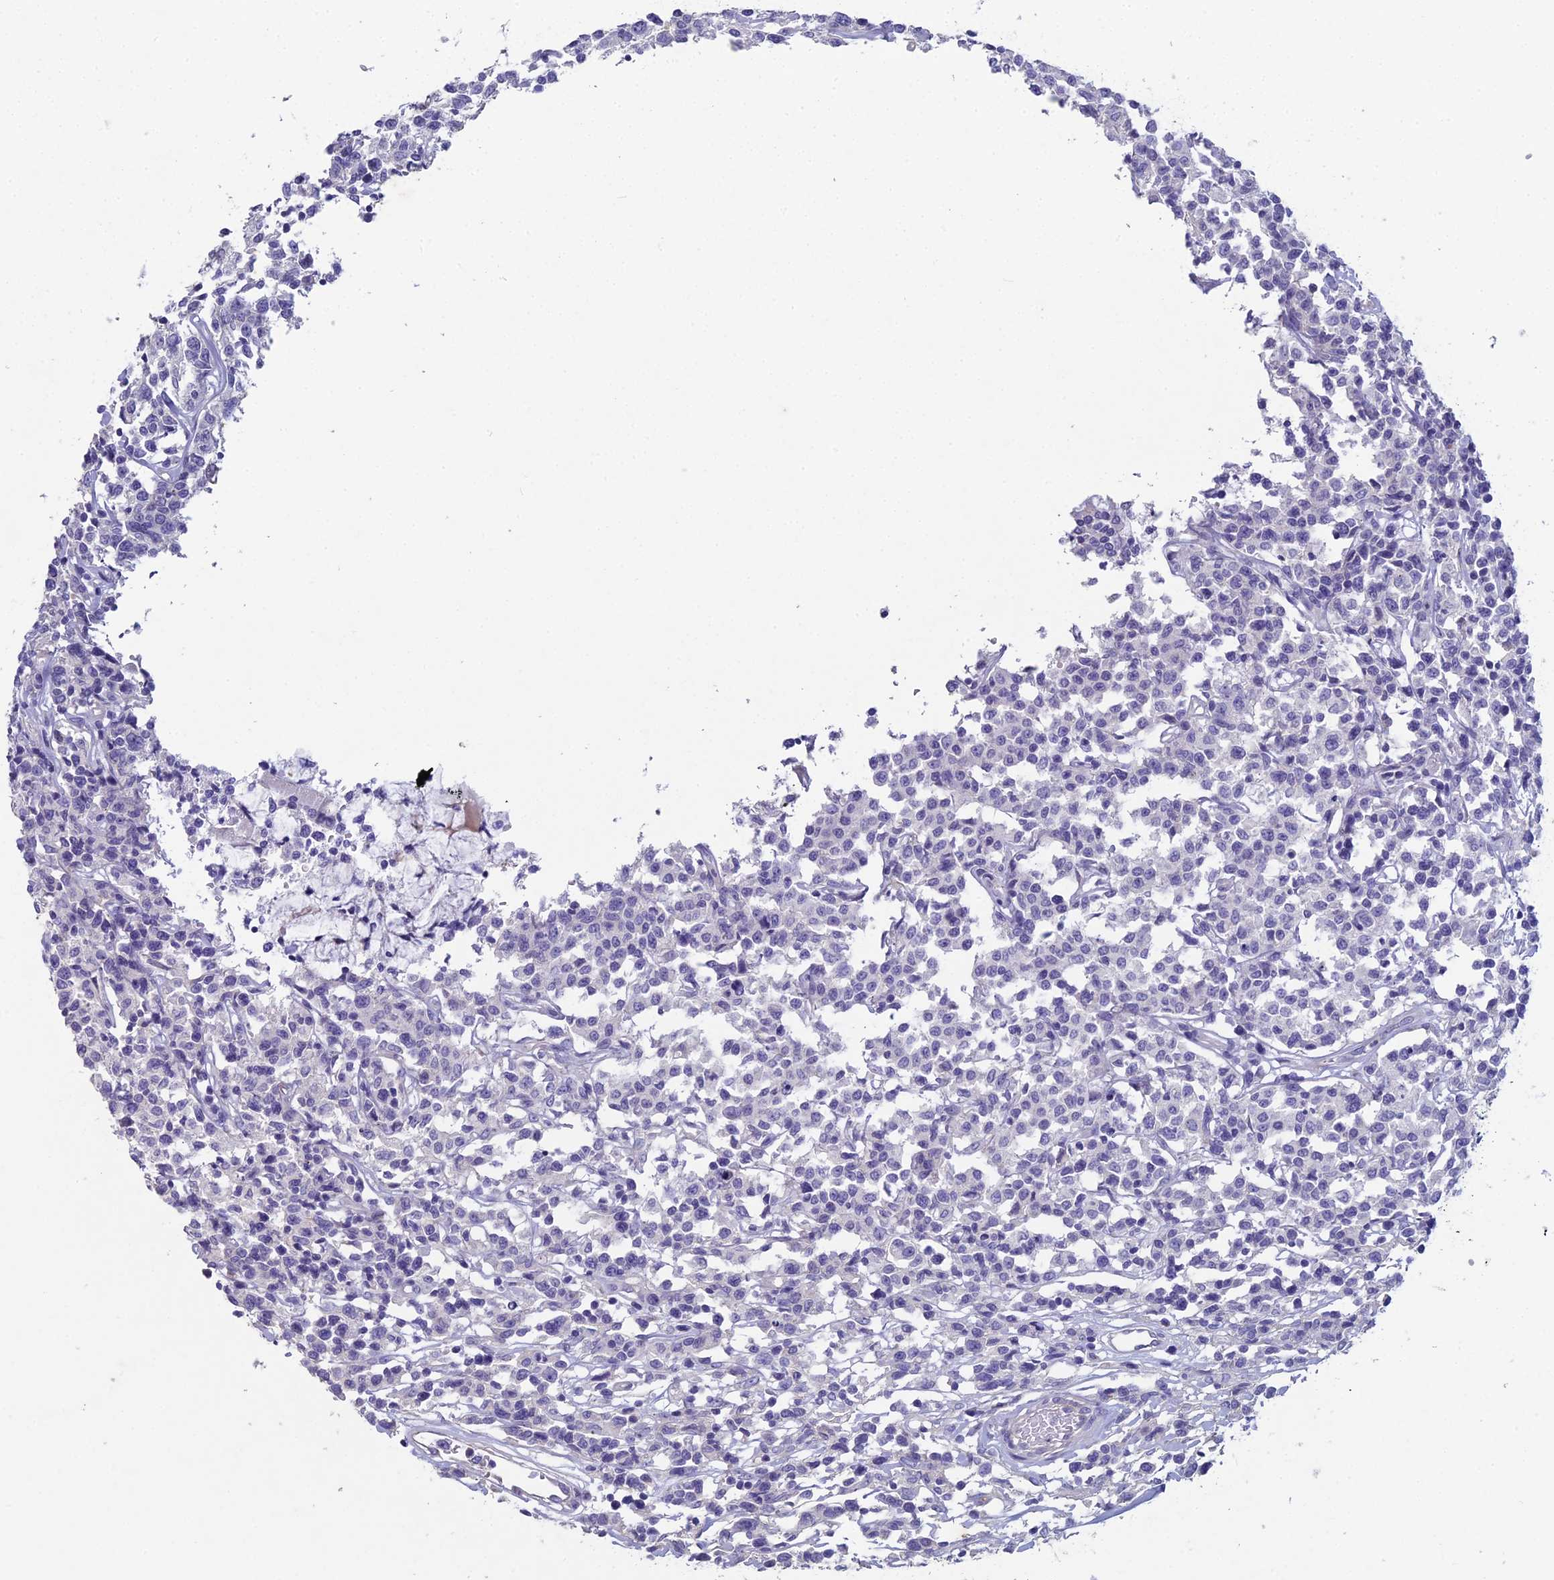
{"staining": {"intensity": "negative", "quantity": "none", "location": "none"}, "tissue": "lymphoma", "cell_type": "Tumor cells", "image_type": "cancer", "snomed": [{"axis": "morphology", "description": "Malignant lymphoma, non-Hodgkin's type, Low grade"}, {"axis": "topography", "description": "Small intestine"}], "caption": "Immunohistochemistry (IHC) of lymphoma displays no positivity in tumor cells. (DAB immunohistochemistry (IHC), high magnification).", "gene": "NCAM1", "patient": {"sex": "female", "age": 59}}